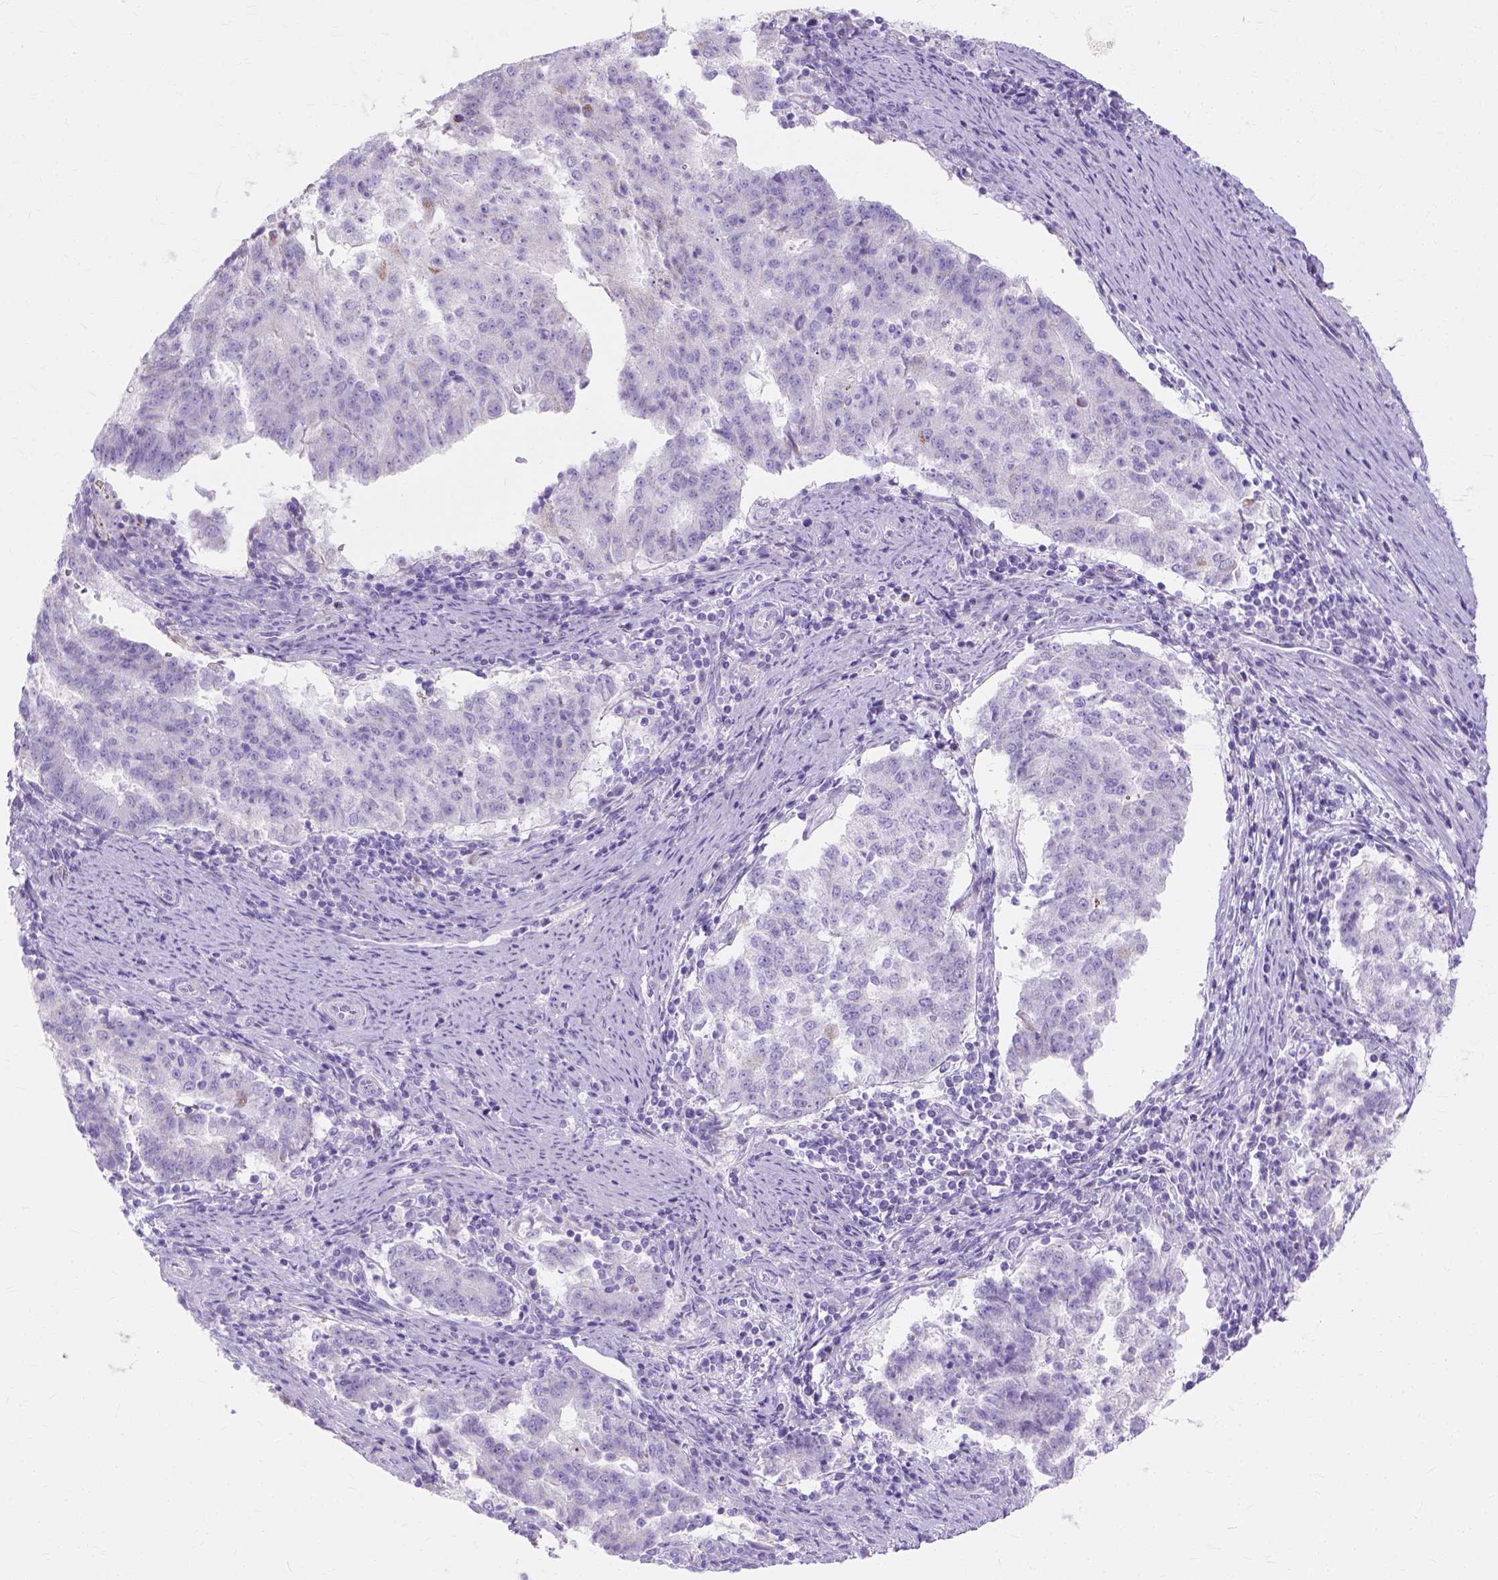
{"staining": {"intensity": "negative", "quantity": "none", "location": "none"}, "tissue": "endometrial cancer", "cell_type": "Tumor cells", "image_type": "cancer", "snomed": [{"axis": "morphology", "description": "Adenocarcinoma, NOS"}, {"axis": "topography", "description": "Endometrium"}], "caption": "Endometrial adenocarcinoma was stained to show a protein in brown. There is no significant positivity in tumor cells. (DAB immunohistochemistry (IHC) with hematoxylin counter stain).", "gene": "MYH15", "patient": {"sex": "female", "age": 82}}